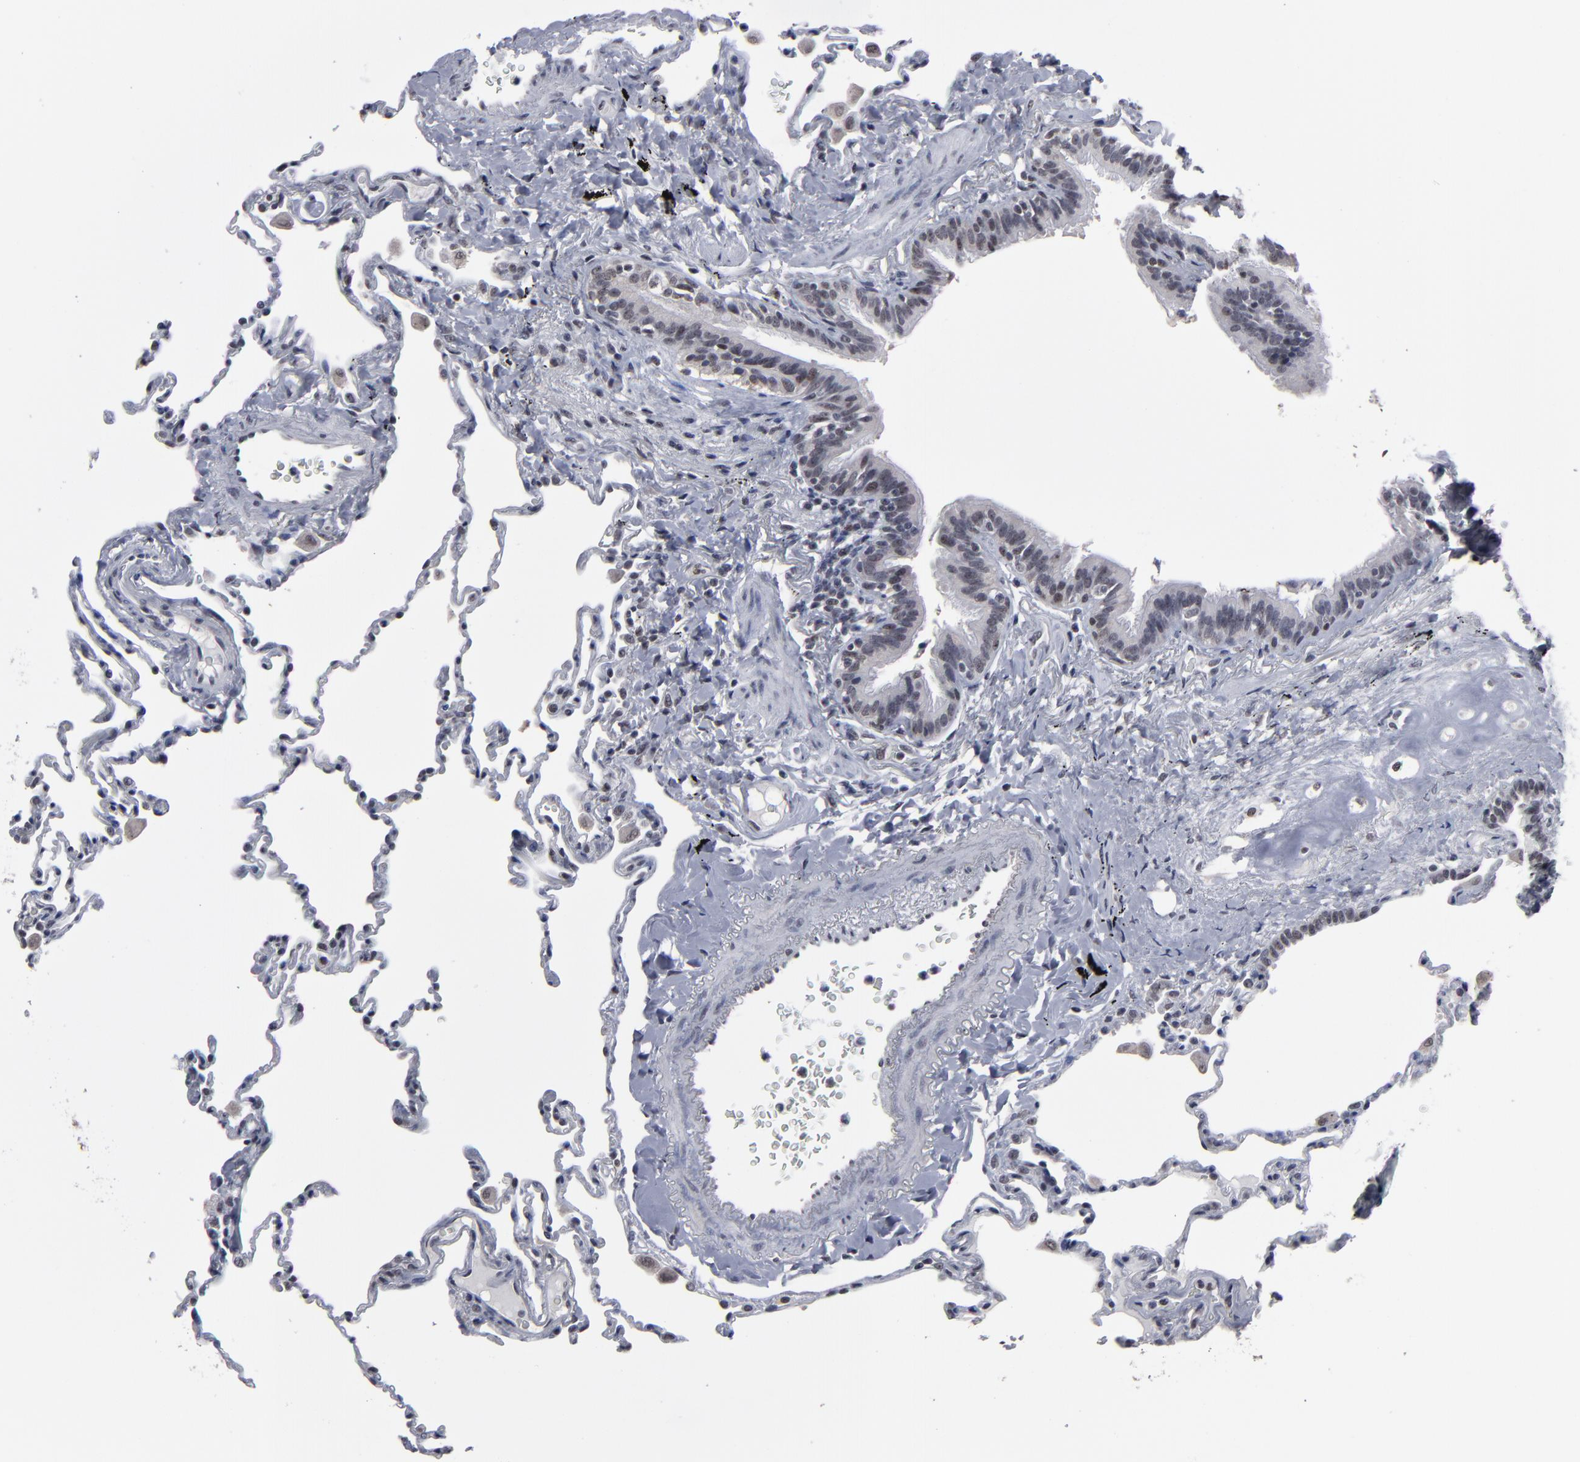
{"staining": {"intensity": "moderate", "quantity": "<25%", "location": "nuclear"}, "tissue": "lung", "cell_type": "Alveolar cells", "image_type": "normal", "snomed": [{"axis": "morphology", "description": "Normal tissue, NOS"}, {"axis": "topography", "description": "Lung"}], "caption": "Immunohistochemistry (IHC) of benign lung demonstrates low levels of moderate nuclear expression in approximately <25% of alveolar cells.", "gene": "SSRP1", "patient": {"sex": "male", "age": 59}}